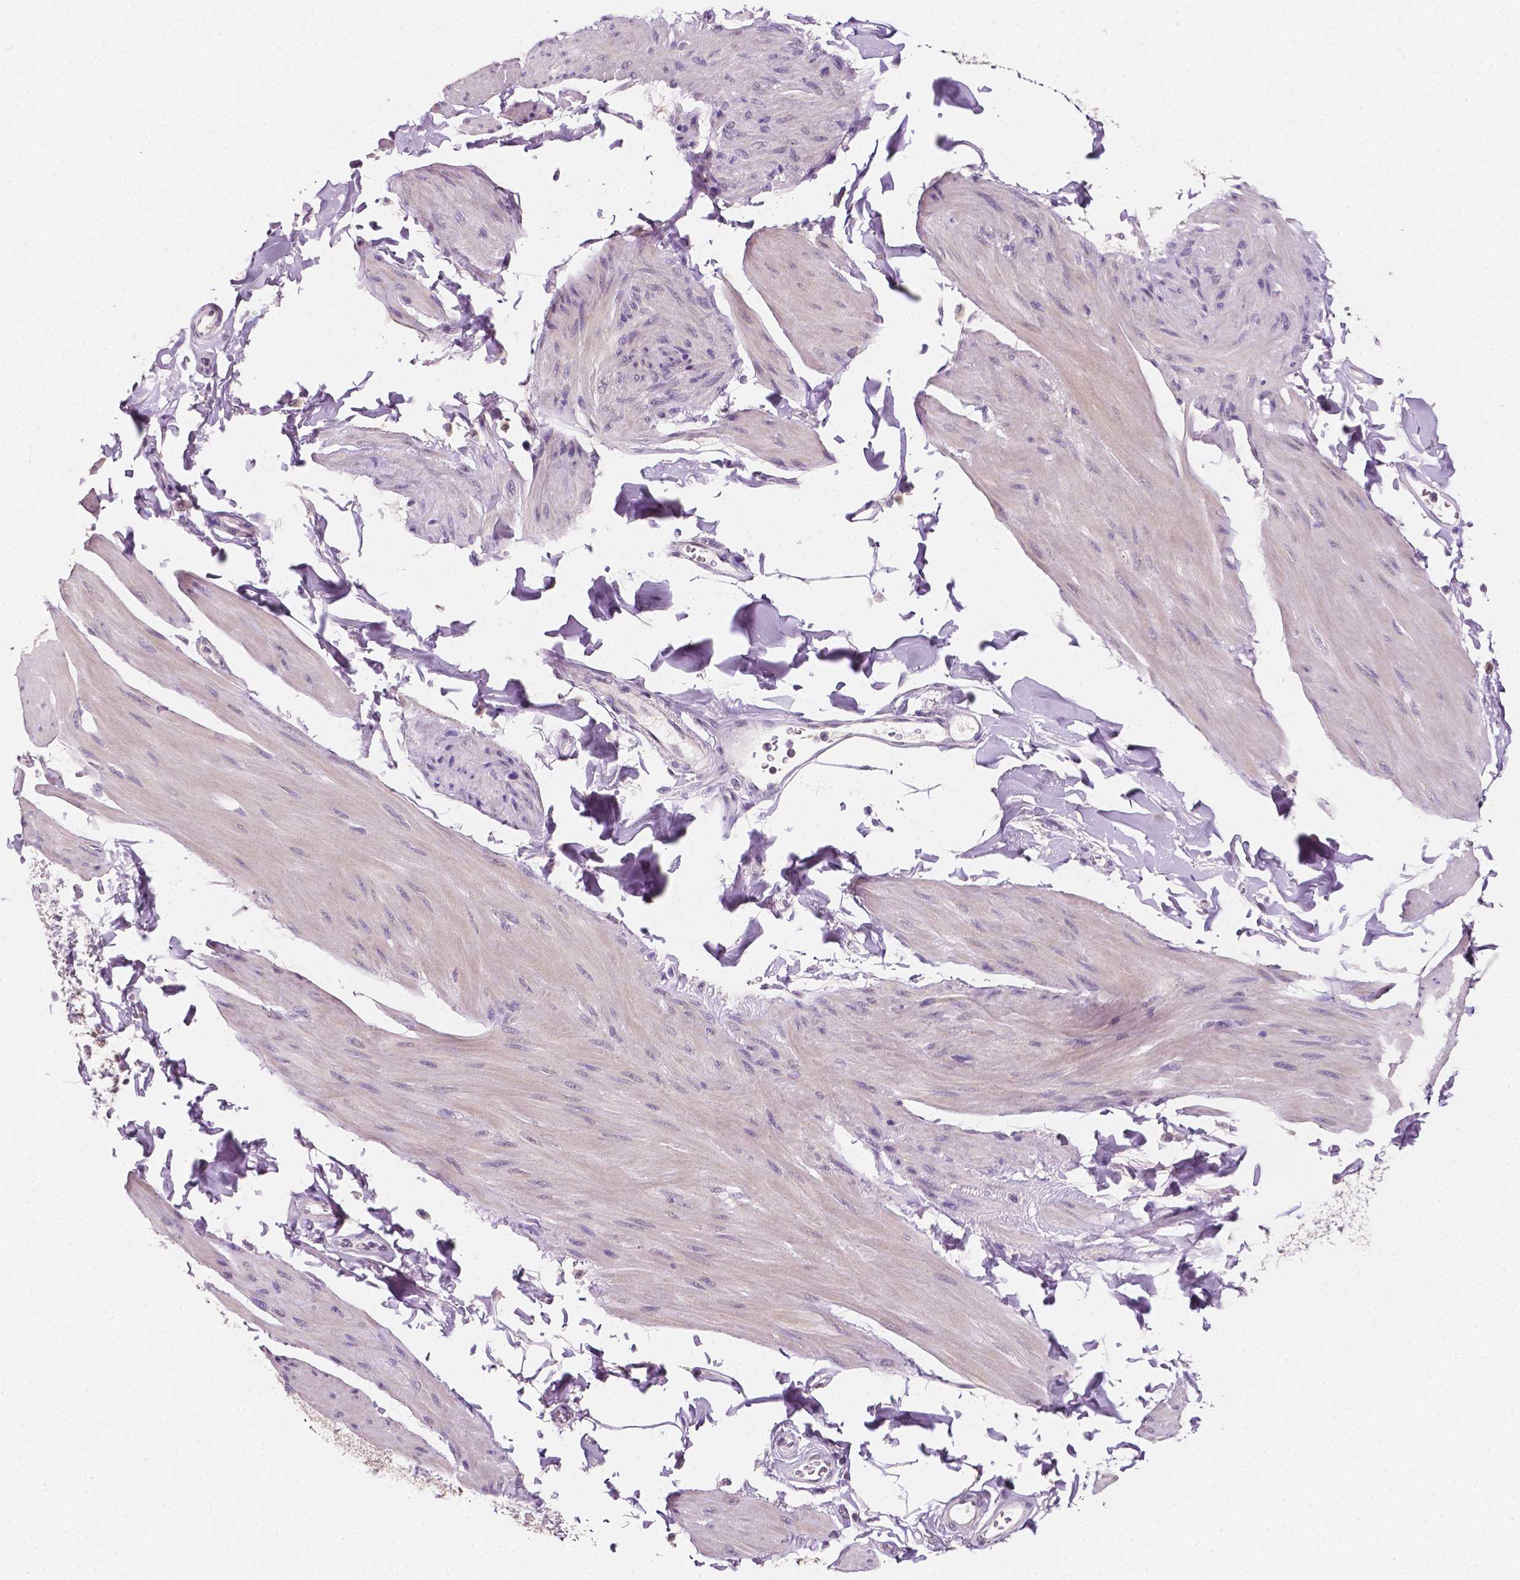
{"staining": {"intensity": "negative", "quantity": "none", "location": "none"}, "tissue": "smooth muscle", "cell_type": "Smooth muscle cells", "image_type": "normal", "snomed": [{"axis": "morphology", "description": "Normal tissue, NOS"}, {"axis": "topography", "description": "Adipose tissue"}, {"axis": "topography", "description": "Smooth muscle"}, {"axis": "topography", "description": "Peripheral nerve tissue"}], "caption": "Image shows no significant protein expression in smooth muscle cells of unremarkable smooth muscle. (Immunohistochemistry, brightfield microscopy, high magnification).", "gene": "TAL1", "patient": {"sex": "male", "age": 83}}